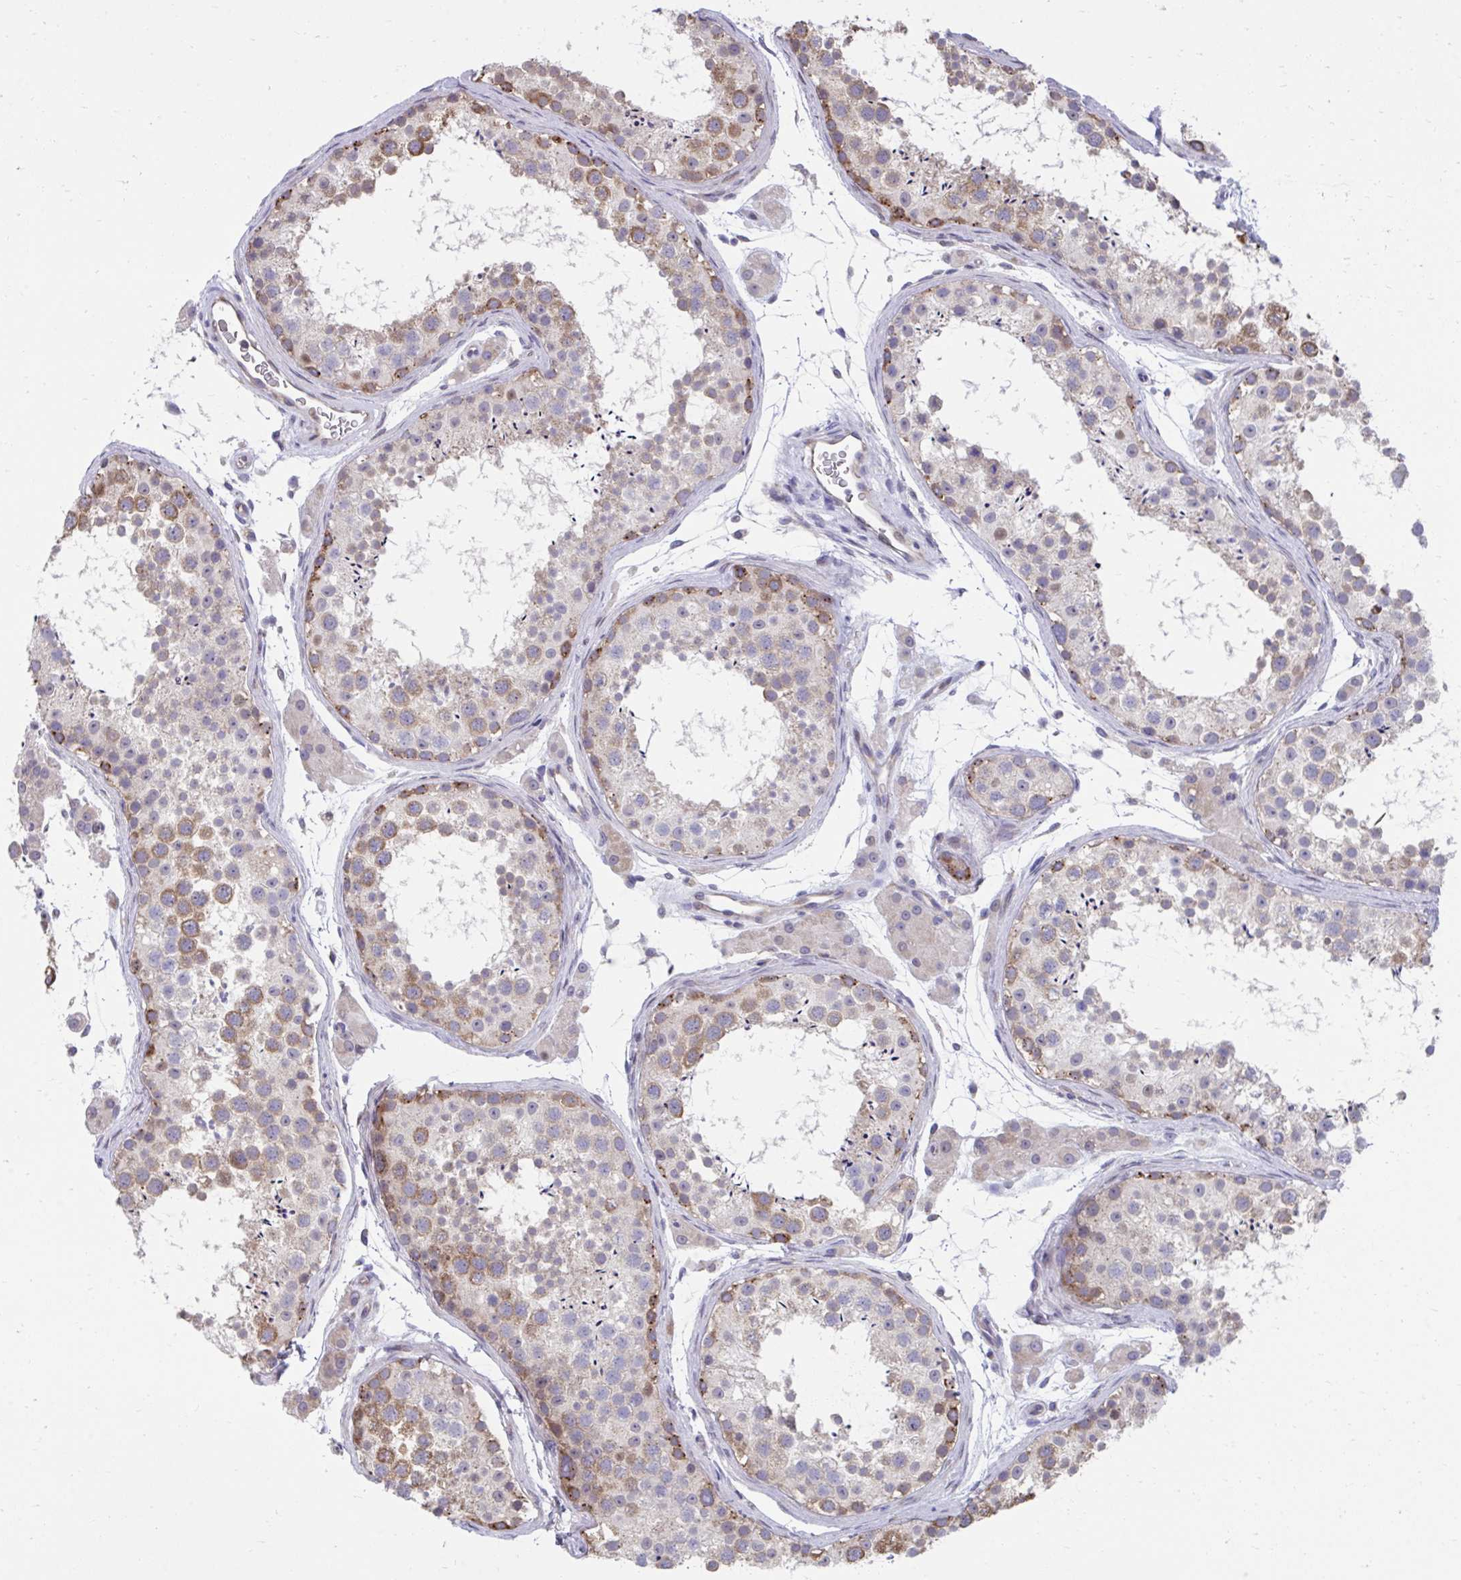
{"staining": {"intensity": "moderate", "quantity": "25%-75%", "location": "cytoplasmic/membranous"}, "tissue": "testis", "cell_type": "Cells in seminiferous ducts", "image_type": "normal", "snomed": [{"axis": "morphology", "description": "Normal tissue, NOS"}, {"axis": "topography", "description": "Testis"}], "caption": "DAB (3,3'-diaminobenzidine) immunohistochemical staining of benign testis shows moderate cytoplasmic/membranous protein staining in approximately 25%-75% of cells in seminiferous ducts. (brown staining indicates protein expression, while blue staining denotes nuclei).", "gene": "ZNF778", "patient": {"sex": "male", "age": 41}}